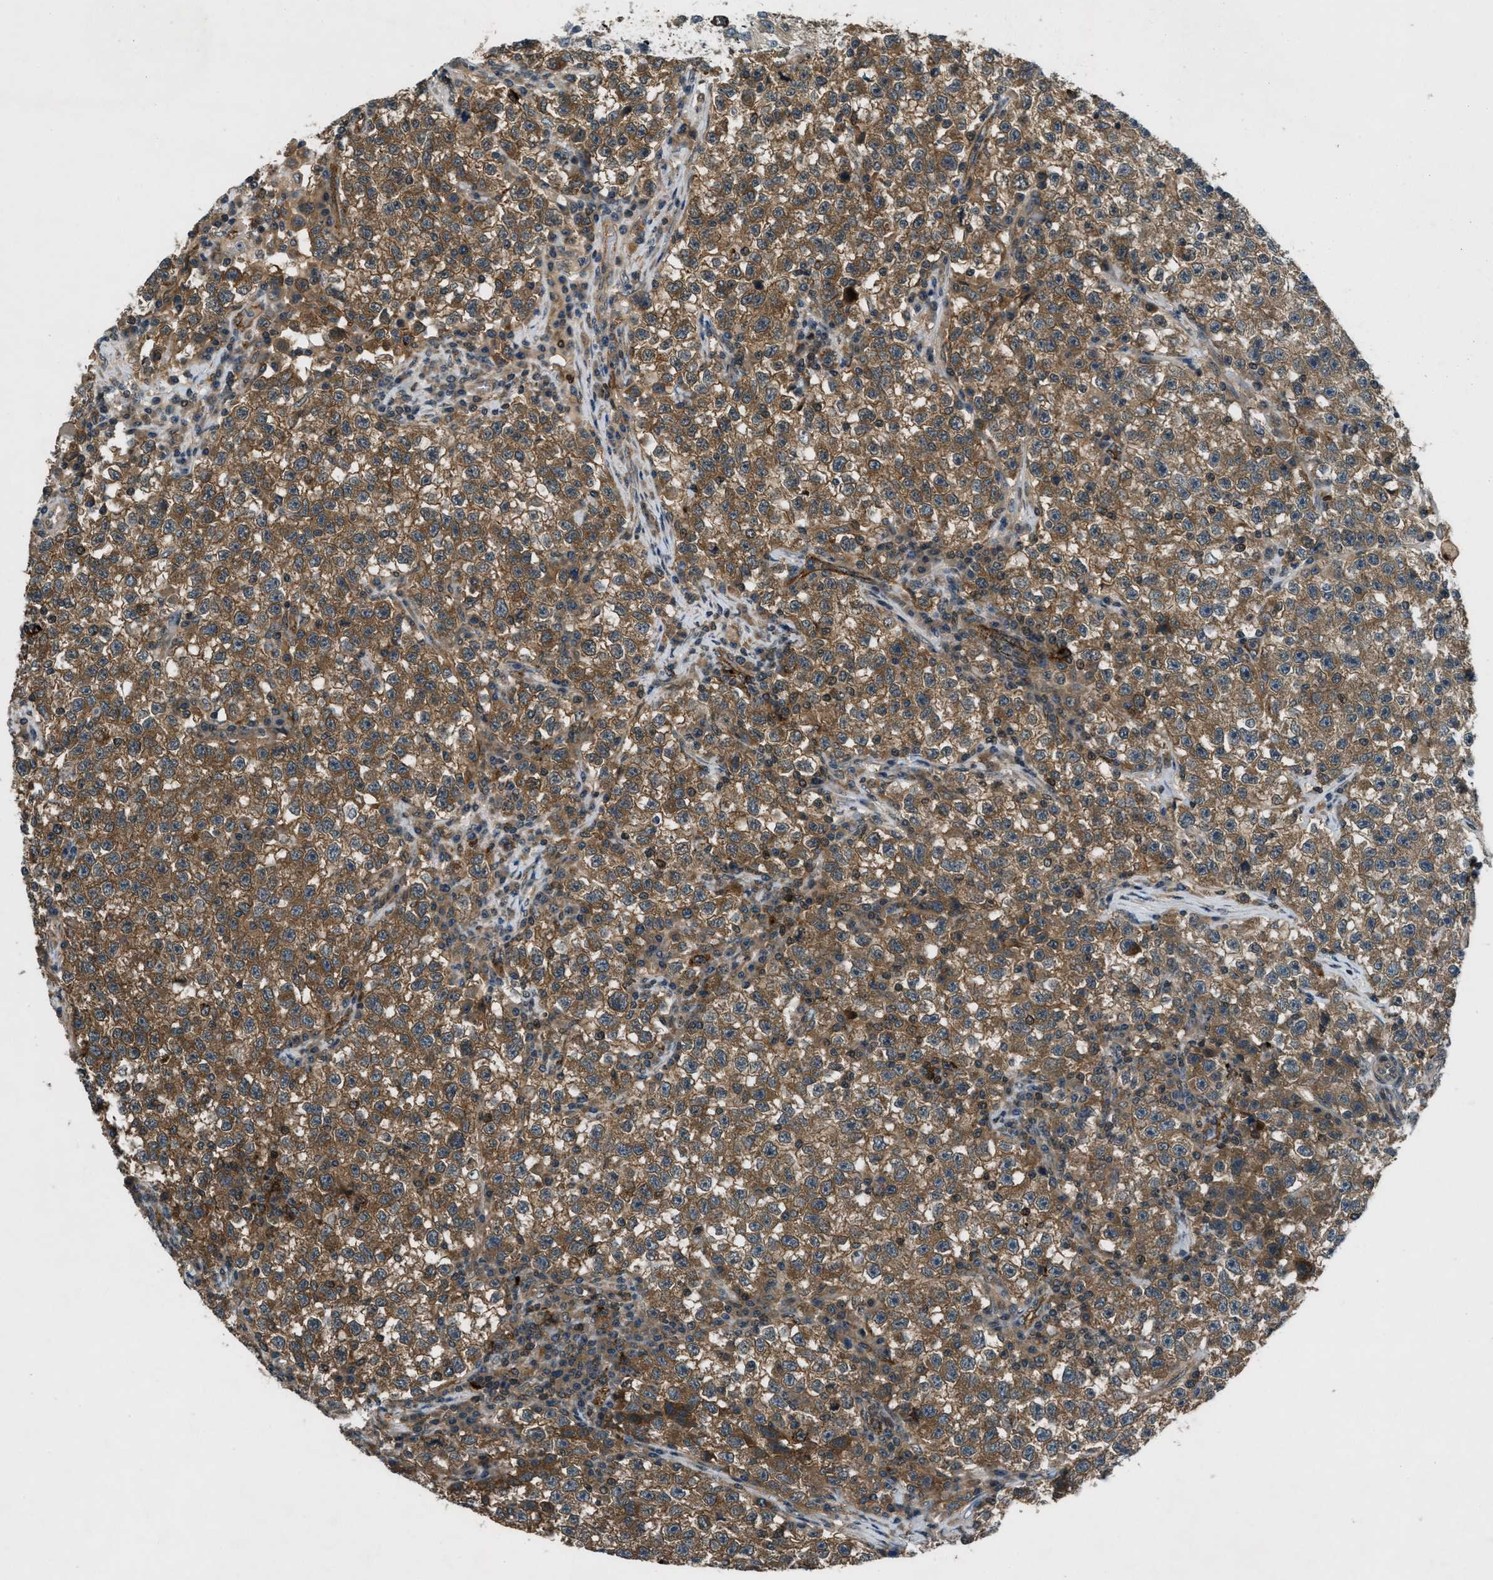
{"staining": {"intensity": "moderate", "quantity": ">75%", "location": "cytoplasmic/membranous"}, "tissue": "testis cancer", "cell_type": "Tumor cells", "image_type": "cancer", "snomed": [{"axis": "morphology", "description": "Seminoma, NOS"}, {"axis": "topography", "description": "Testis"}], "caption": "Immunohistochemistry (IHC) of human testis seminoma shows medium levels of moderate cytoplasmic/membranous expression in approximately >75% of tumor cells.", "gene": "EPSTI1", "patient": {"sex": "male", "age": 22}}